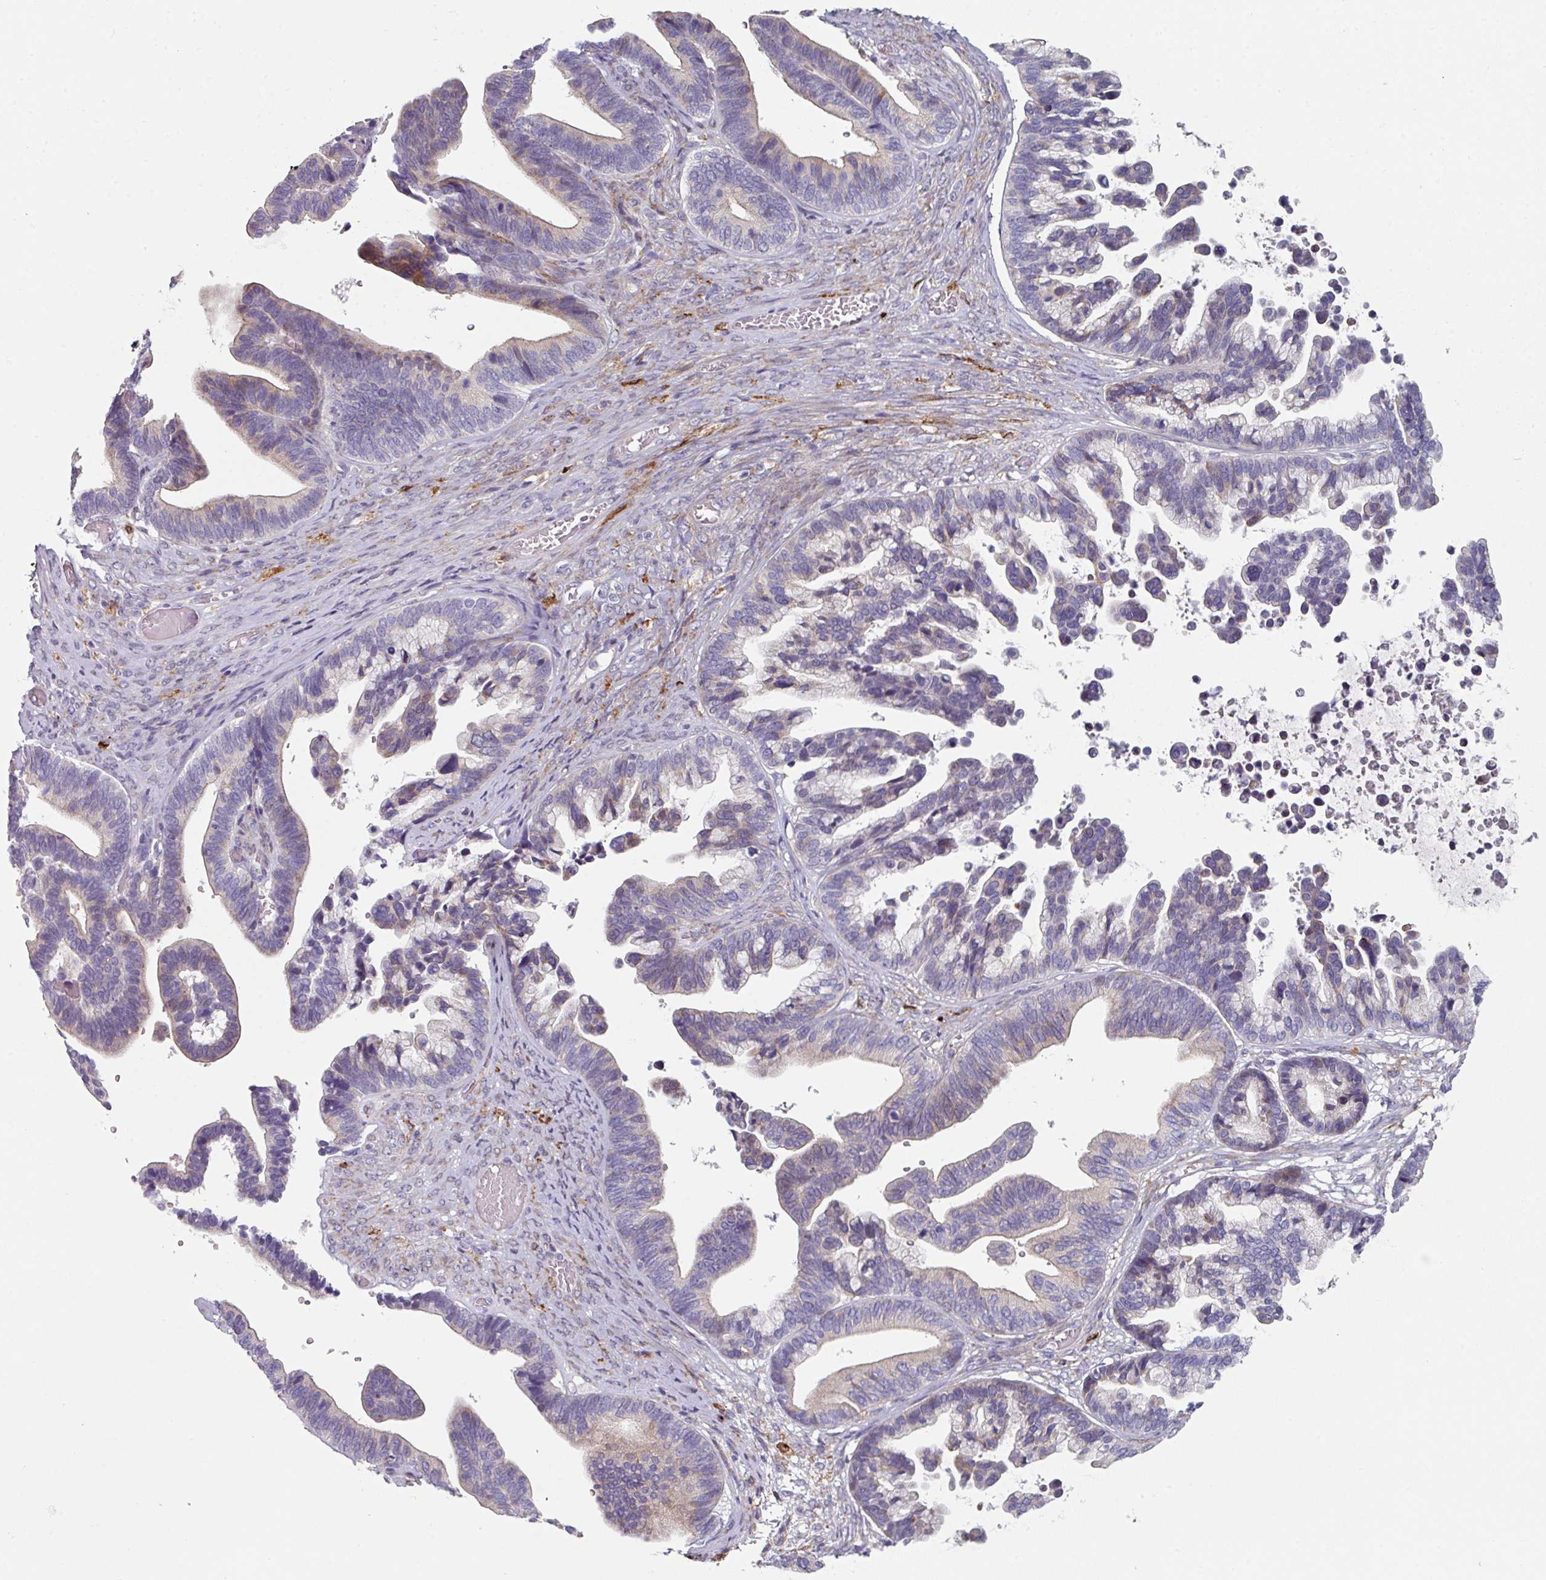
{"staining": {"intensity": "weak", "quantity": "<25%", "location": "cytoplasmic/membranous"}, "tissue": "ovarian cancer", "cell_type": "Tumor cells", "image_type": "cancer", "snomed": [{"axis": "morphology", "description": "Cystadenocarcinoma, serous, NOS"}, {"axis": "topography", "description": "Ovary"}], "caption": "The immunohistochemistry (IHC) micrograph has no significant staining in tumor cells of ovarian cancer tissue.", "gene": "WSB2", "patient": {"sex": "female", "age": 56}}